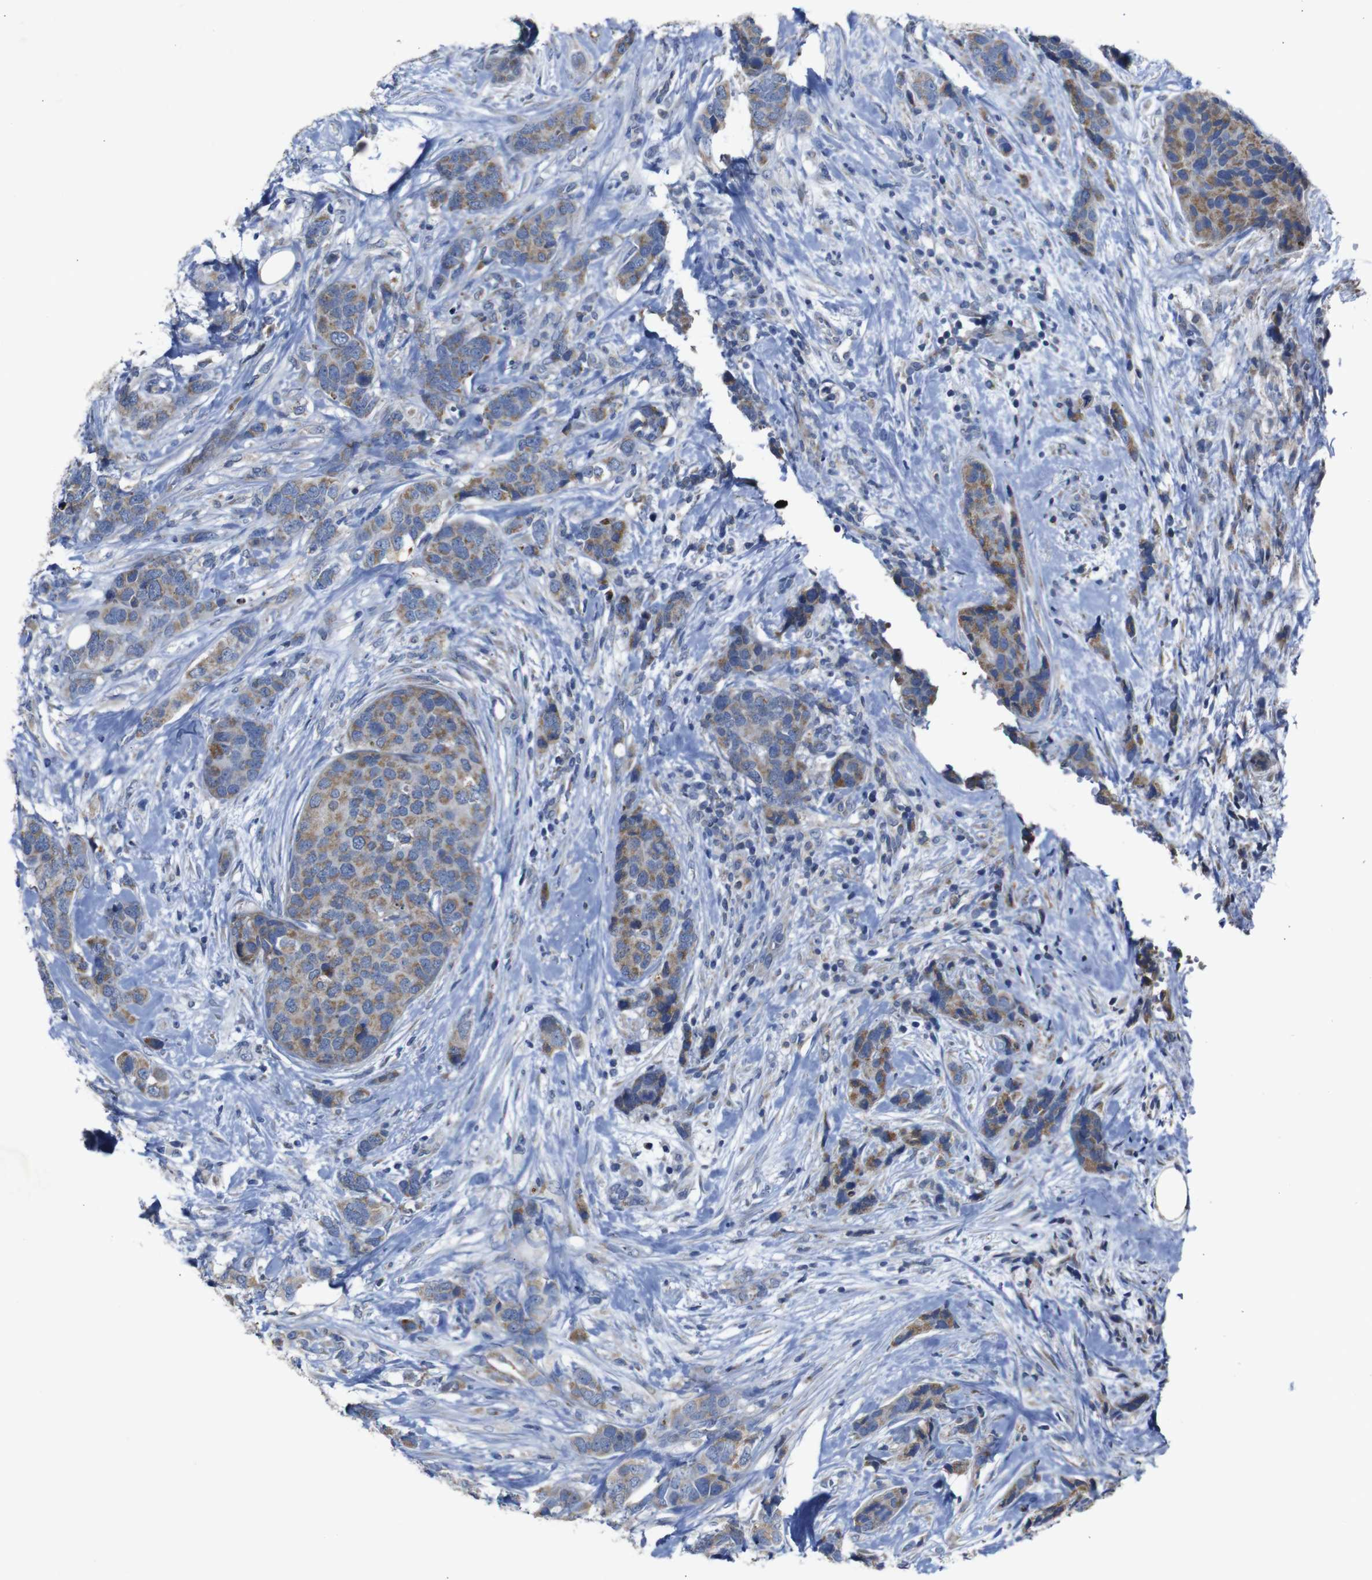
{"staining": {"intensity": "moderate", "quantity": ">75%", "location": "cytoplasmic/membranous"}, "tissue": "breast cancer", "cell_type": "Tumor cells", "image_type": "cancer", "snomed": [{"axis": "morphology", "description": "Lobular carcinoma"}, {"axis": "topography", "description": "Breast"}], "caption": "Immunohistochemistry (DAB) staining of human breast lobular carcinoma shows moderate cytoplasmic/membranous protein expression in approximately >75% of tumor cells. The protein of interest is stained brown, and the nuclei are stained in blue (DAB (3,3'-diaminobenzidine) IHC with brightfield microscopy, high magnification).", "gene": "CHST10", "patient": {"sex": "female", "age": 59}}